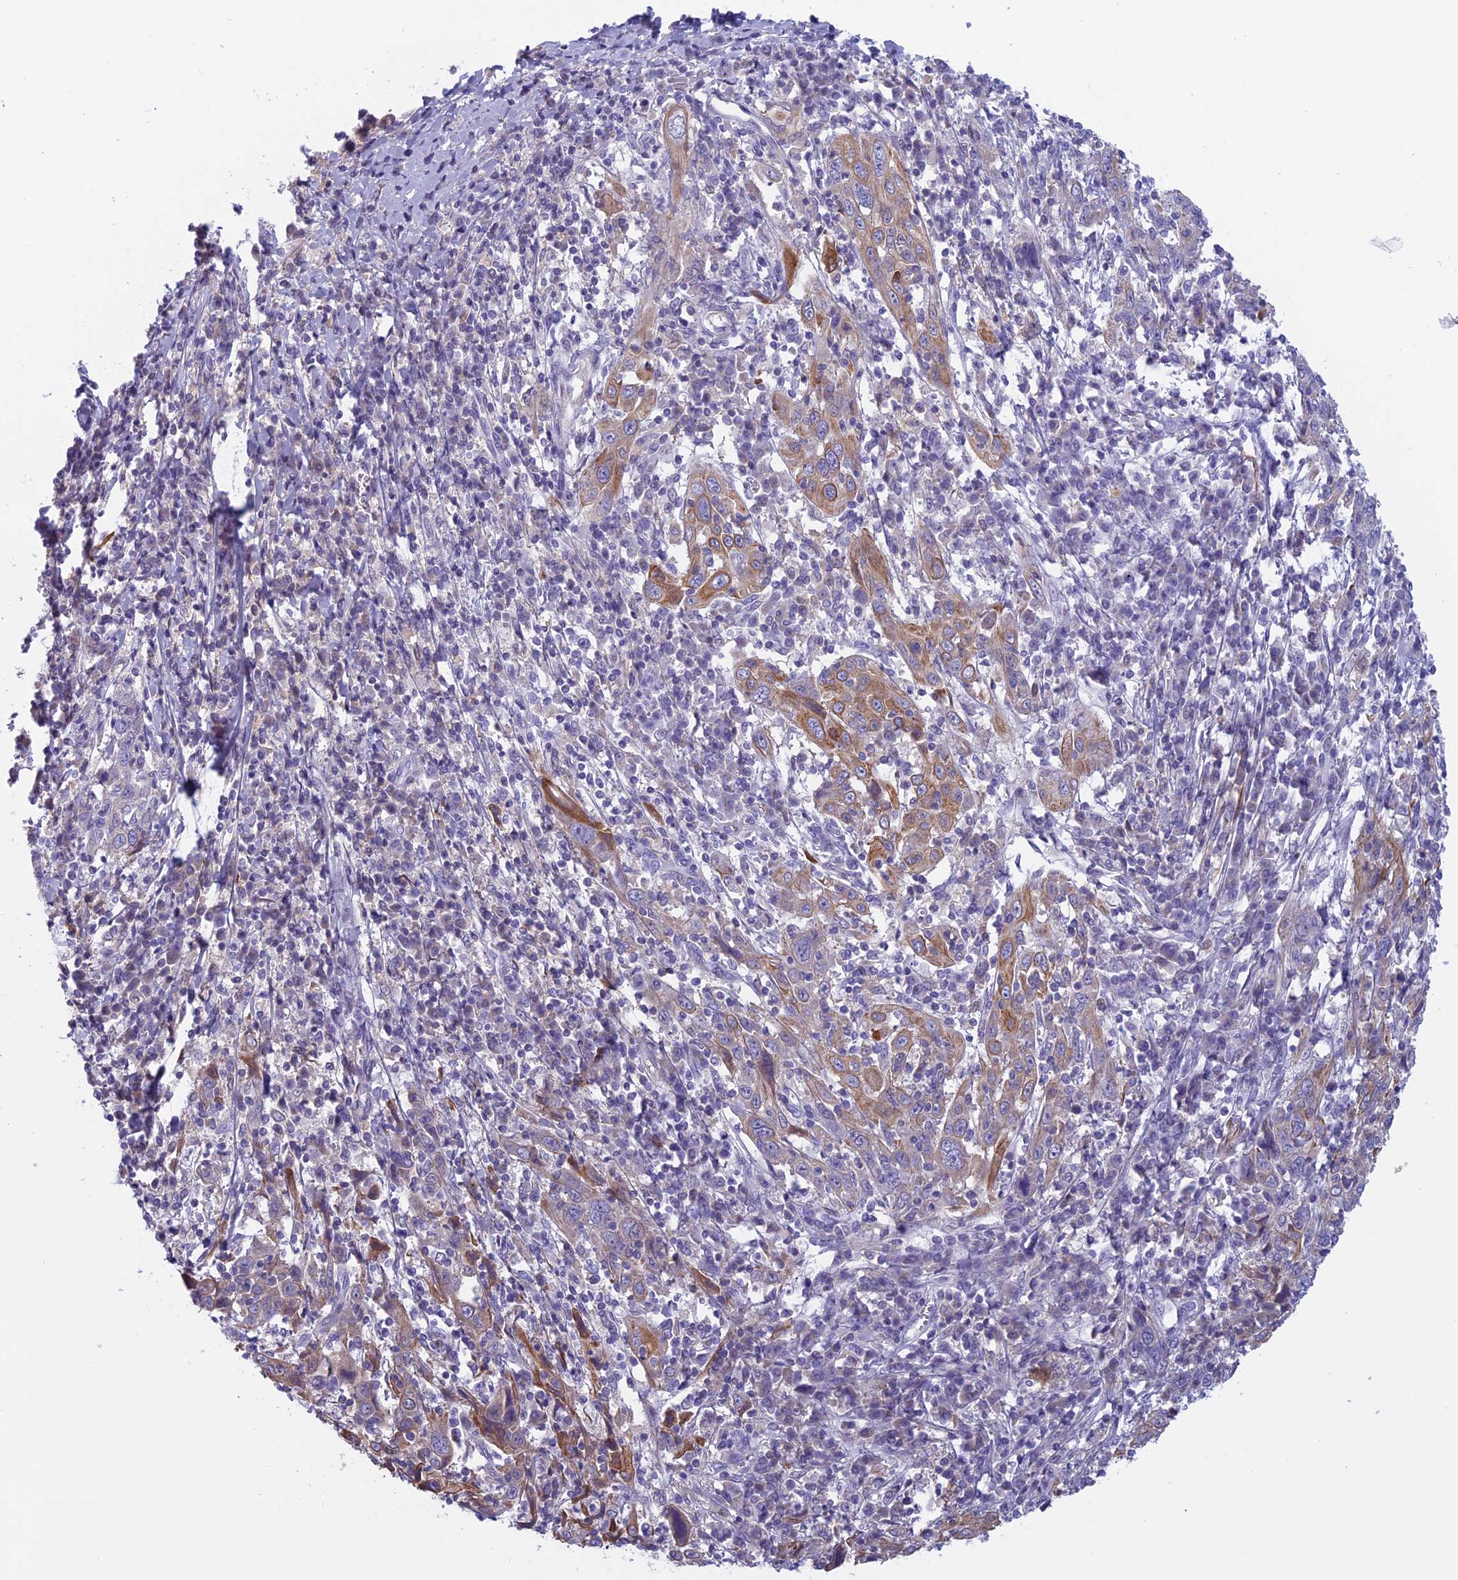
{"staining": {"intensity": "moderate", "quantity": "25%-75%", "location": "cytoplasmic/membranous"}, "tissue": "cervical cancer", "cell_type": "Tumor cells", "image_type": "cancer", "snomed": [{"axis": "morphology", "description": "Squamous cell carcinoma, NOS"}, {"axis": "topography", "description": "Cervix"}], "caption": "Approximately 25%-75% of tumor cells in squamous cell carcinoma (cervical) reveal moderate cytoplasmic/membranous protein positivity as visualized by brown immunohistochemical staining.", "gene": "ANGPTL2", "patient": {"sex": "female", "age": 46}}